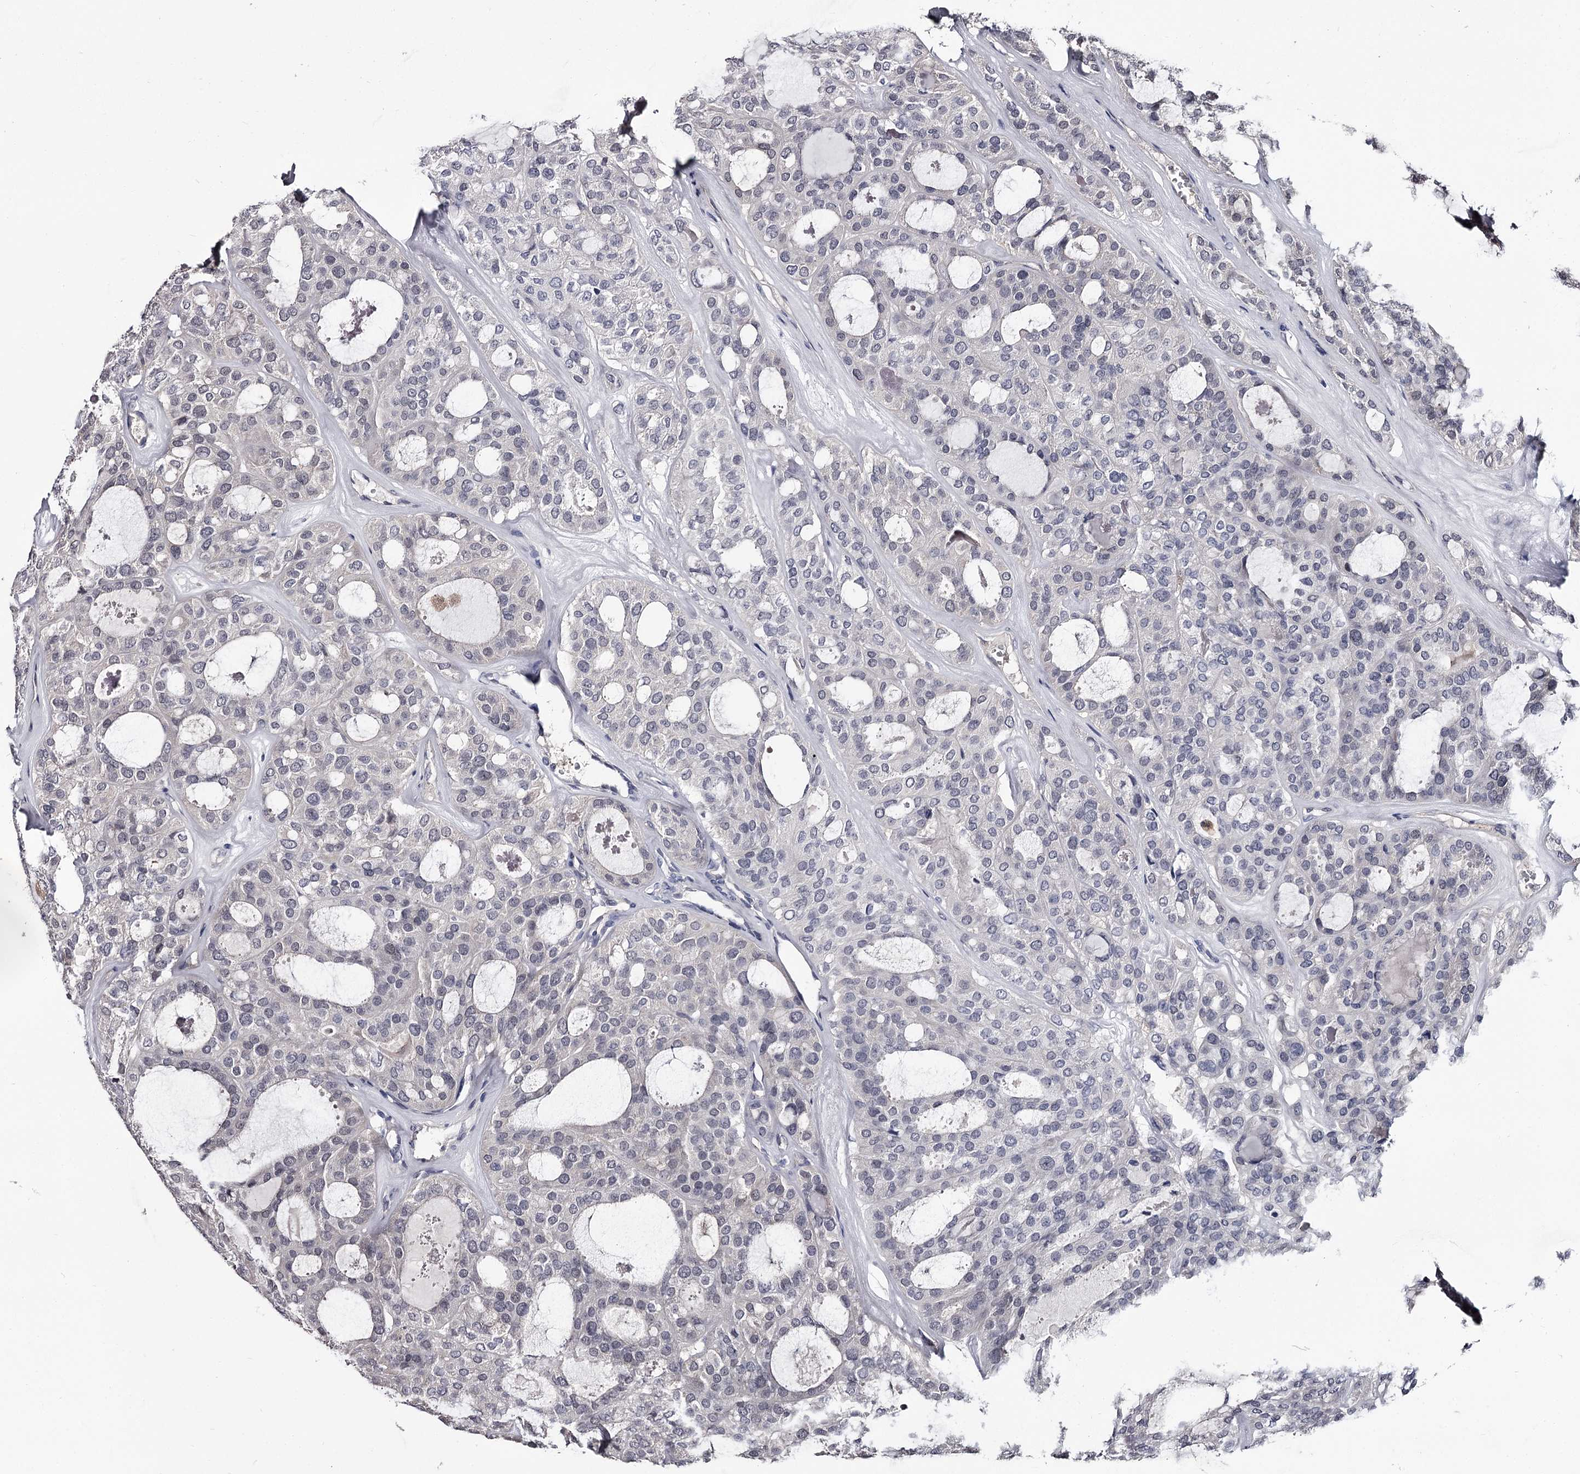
{"staining": {"intensity": "negative", "quantity": "none", "location": "none"}, "tissue": "thyroid cancer", "cell_type": "Tumor cells", "image_type": "cancer", "snomed": [{"axis": "morphology", "description": "Follicular adenoma carcinoma, NOS"}, {"axis": "topography", "description": "Thyroid gland"}], "caption": "Thyroid follicular adenoma carcinoma was stained to show a protein in brown. There is no significant positivity in tumor cells. (Brightfield microscopy of DAB (3,3'-diaminobenzidine) immunohistochemistry at high magnification).", "gene": "GSTO1", "patient": {"sex": "male", "age": 75}}